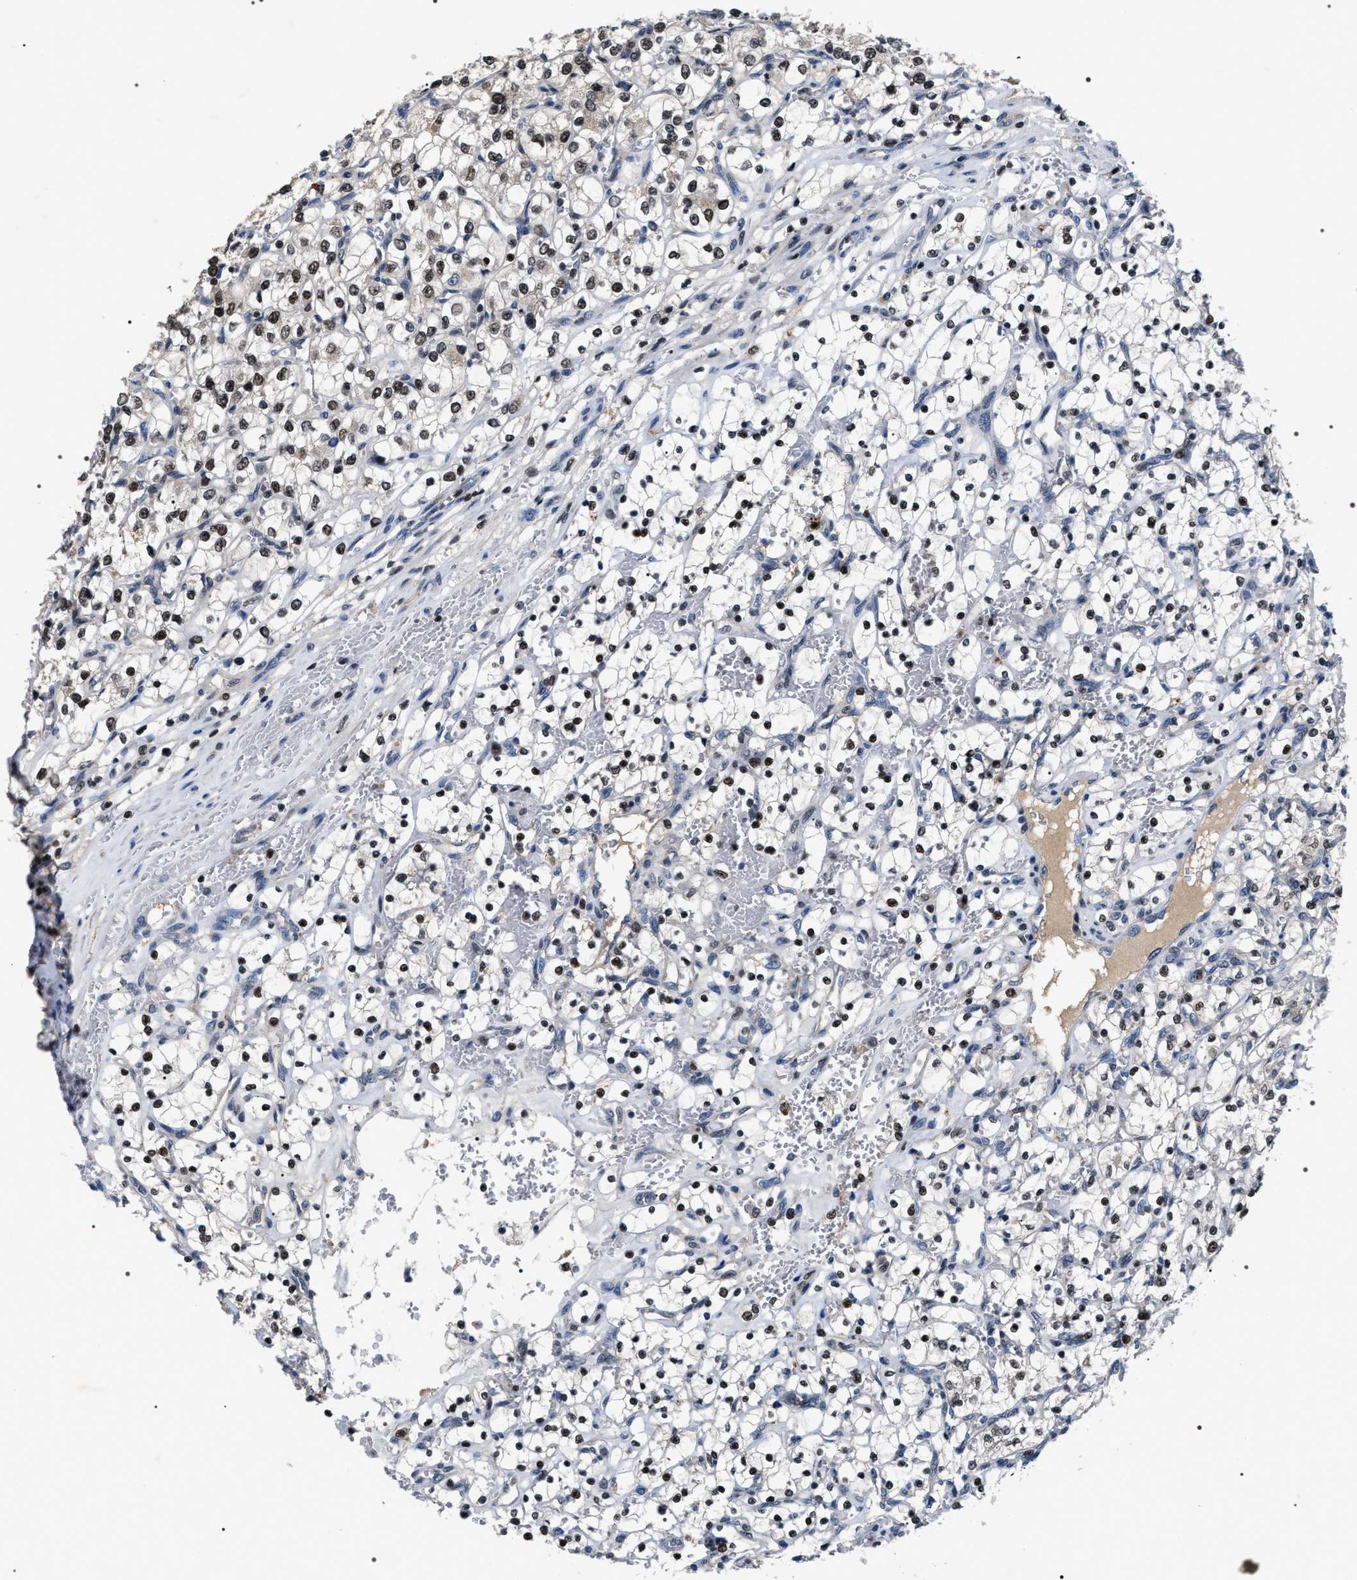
{"staining": {"intensity": "strong", "quantity": ">75%", "location": "nuclear"}, "tissue": "renal cancer", "cell_type": "Tumor cells", "image_type": "cancer", "snomed": [{"axis": "morphology", "description": "Adenocarcinoma, NOS"}, {"axis": "topography", "description": "Kidney"}], "caption": "Immunohistochemistry (IHC) image of neoplastic tissue: human renal cancer (adenocarcinoma) stained using immunohistochemistry displays high levels of strong protein expression localized specifically in the nuclear of tumor cells, appearing as a nuclear brown color.", "gene": "C7orf25", "patient": {"sex": "female", "age": 69}}